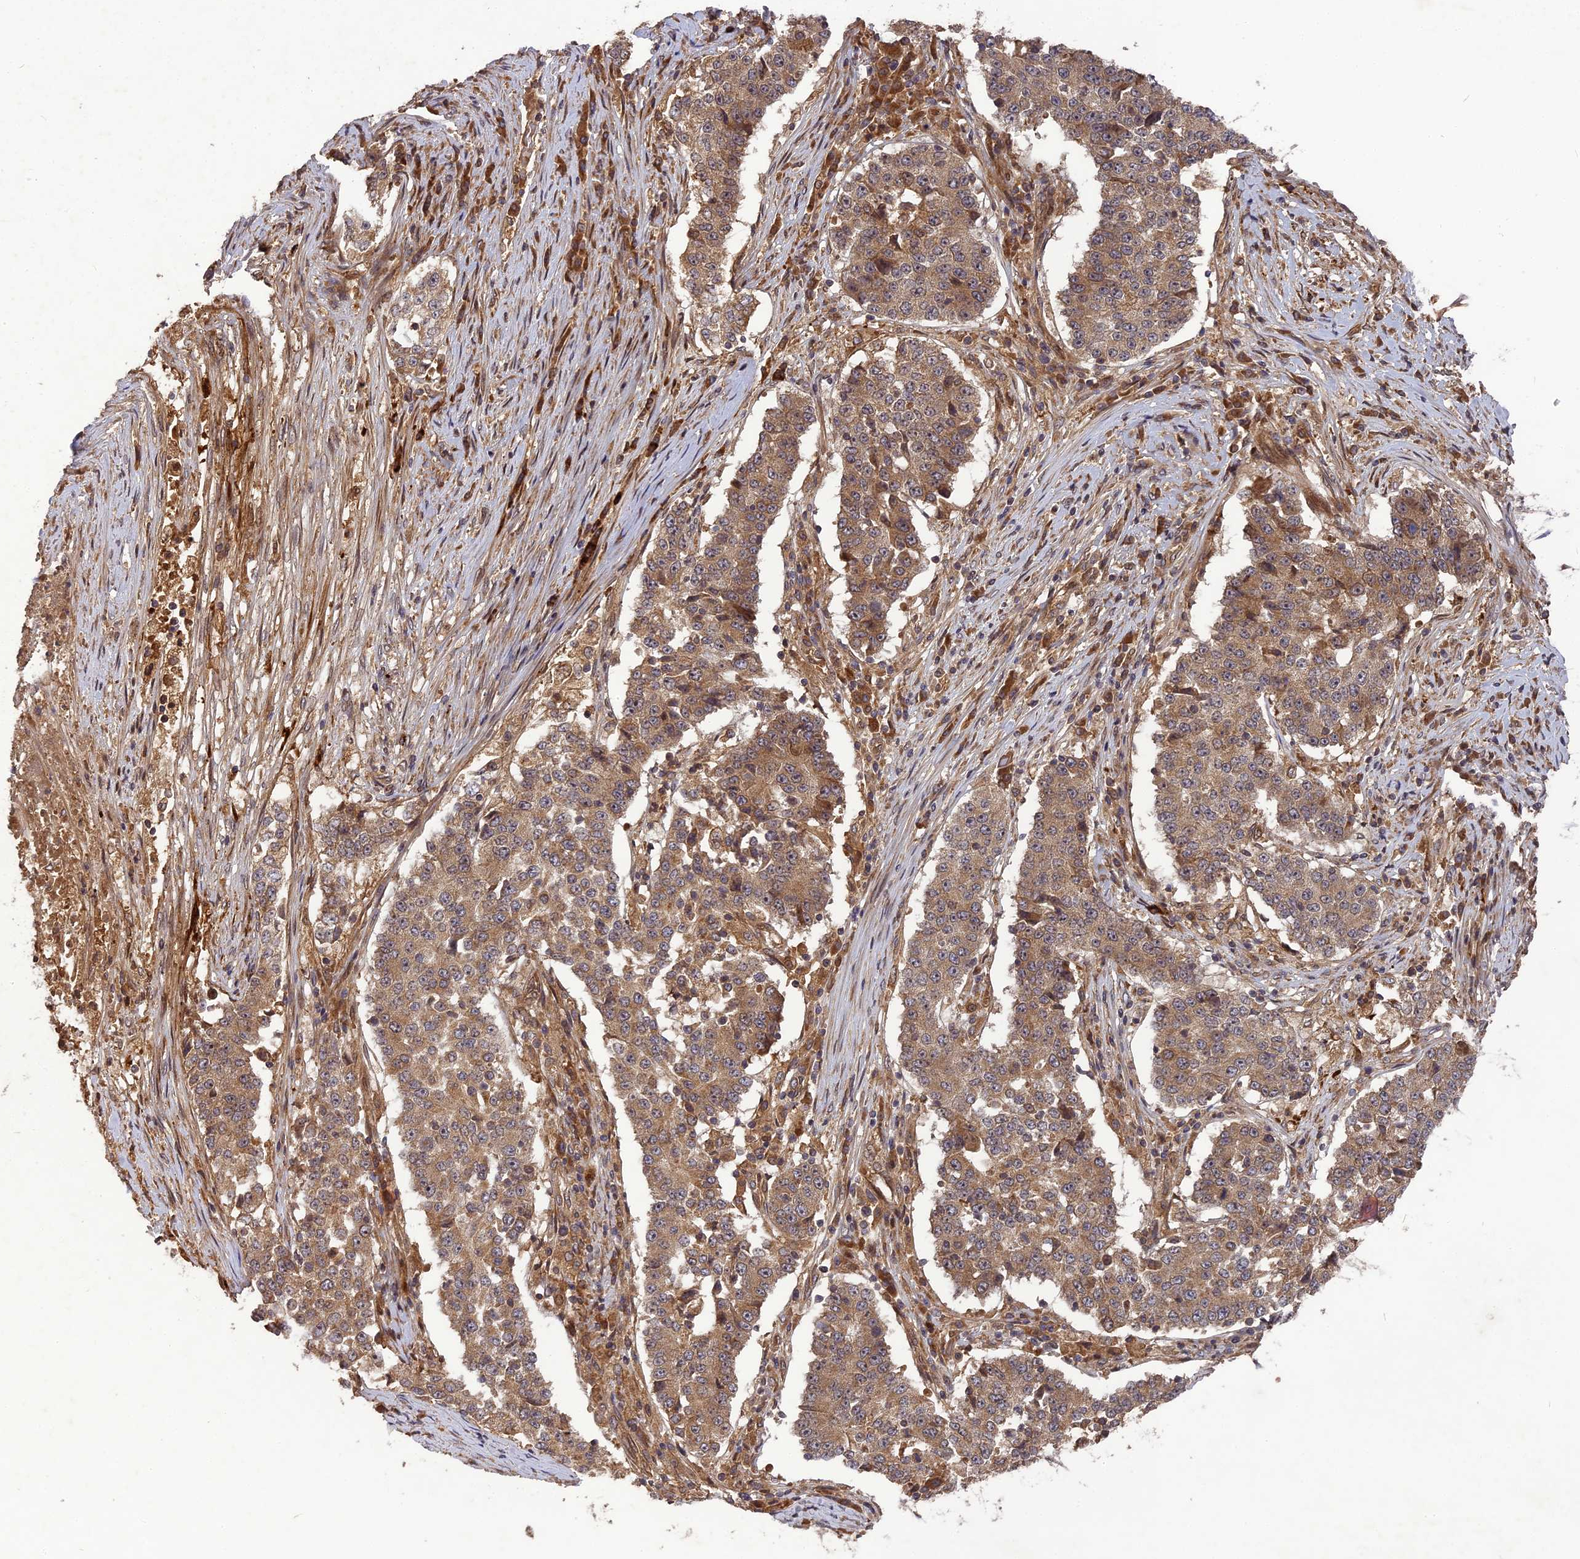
{"staining": {"intensity": "moderate", "quantity": ">75%", "location": "cytoplasmic/membranous"}, "tissue": "stomach cancer", "cell_type": "Tumor cells", "image_type": "cancer", "snomed": [{"axis": "morphology", "description": "Adenocarcinoma, NOS"}, {"axis": "topography", "description": "Stomach"}], "caption": "Immunohistochemical staining of stomach cancer (adenocarcinoma) demonstrates moderate cytoplasmic/membranous protein expression in about >75% of tumor cells. Using DAB (3,3'-diaminobenzidine) (brown) and hematoxylin (blue) stains, captured at high magnification using brightfield microscopy.", "gene": "TMUB2", "patient": {"sex": "male", "age": 59}}